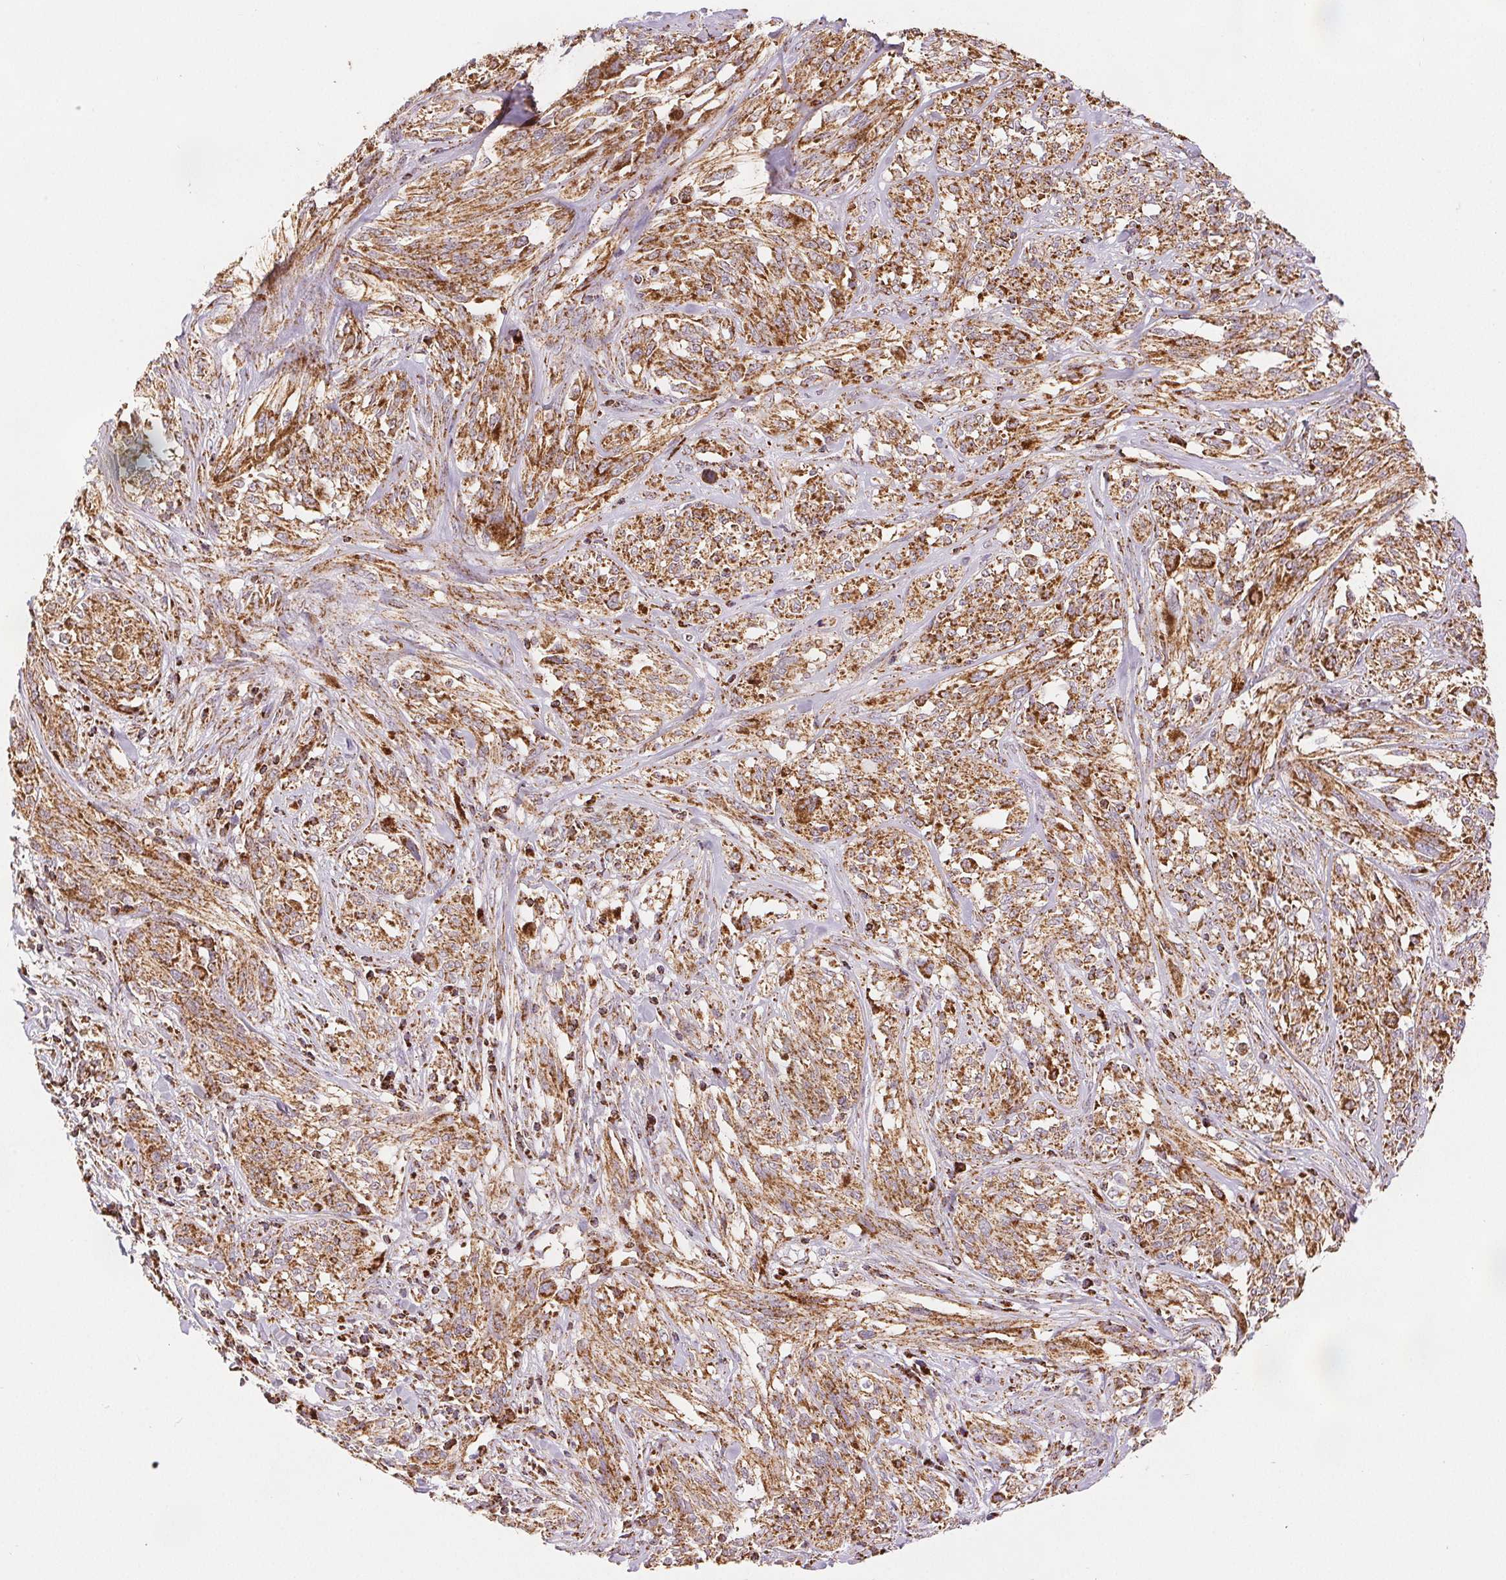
{"staining": {"intensity": "moderate", "quantity": ">75%", "location": "cytoplasmic/membranous"}, "tissue": "melanoma", "cell_type": "Tumor cells", "image_type": "cancer", "snomed": [{"axis": "morphology", "description": "Malignant melanoma, NOS"}, {"axis": "topography", "description": "Skin"}], "caption": "A brown stain shows moderate cytoplasmic/membranous staining of a protein in melanoma tumor cells. (Stains: DAB (3,3'-diaminobenzidine) in brown, nuclei in blue, Microscopy: brightfield microscopy at high magnification).", "gene": "SDHB", "patient": {"sex": "female", "age": 91}}